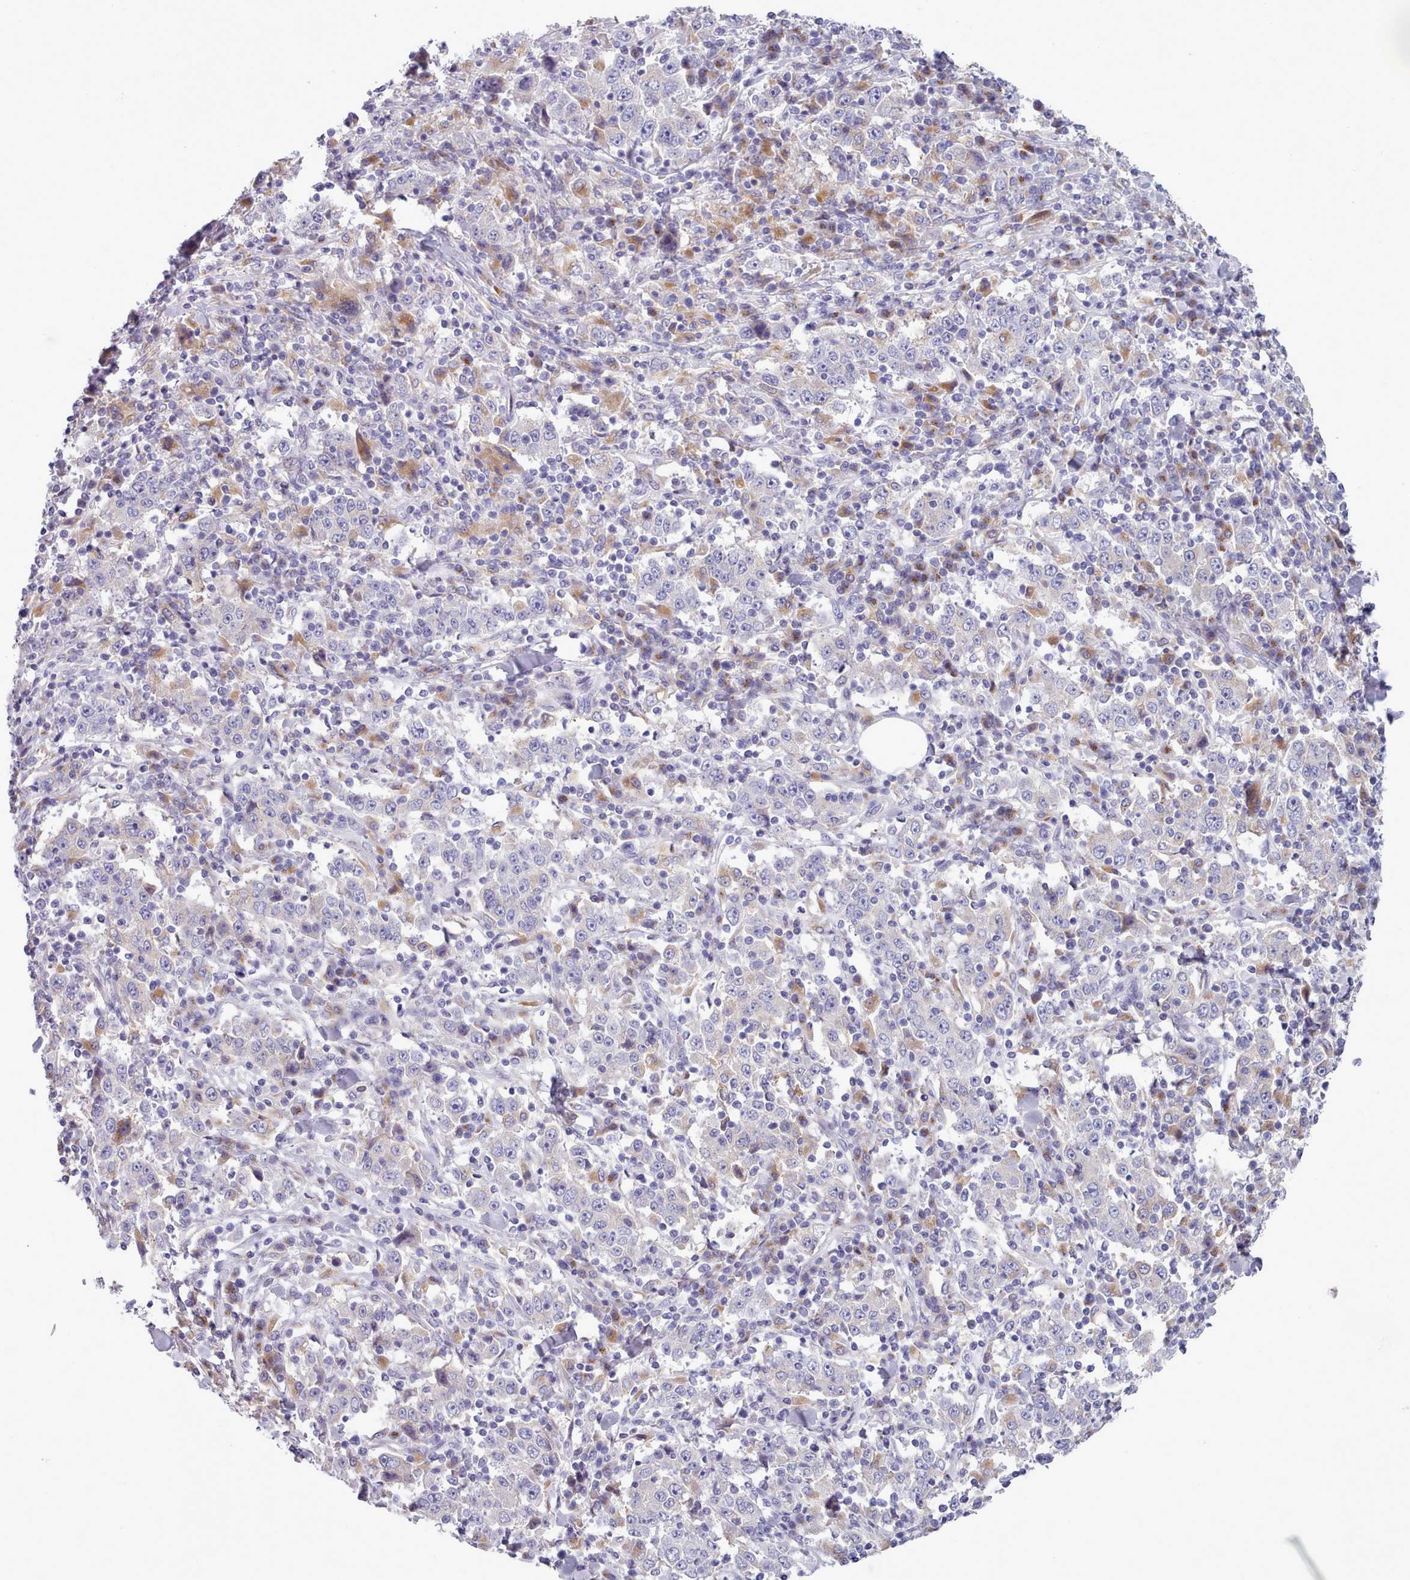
{"staining": {"intensity": "negative", "quantity": "none", "location": "none"}, "tissue": "stomach cancer", "cell_type": "Tumor cells", "image_type": "cancer", "snomed": [{"axis": "morphology", "description": "Normal tissue, NOS"}, {"axis": "morphology", "description": "Adenocarcinoma, NOS"}, {"axis": "topography", "description": "Stomach, upper"}, {"axis": "topography", "description": "Stomach"}], "caption": "Immunohistochemistry photomicrograph of neoplastic tissue: human stomach cancer (adenocarcinoma) stained with DAB (3,3'-diaminobenzidine) shows no significant protein positivity in tumor cells. (DAB (3,3'-diaminobenzidine) immunohistochemistry, high magnification).", "gene": "MYRFL", "patient": {"sex": "male", "age": 59}}